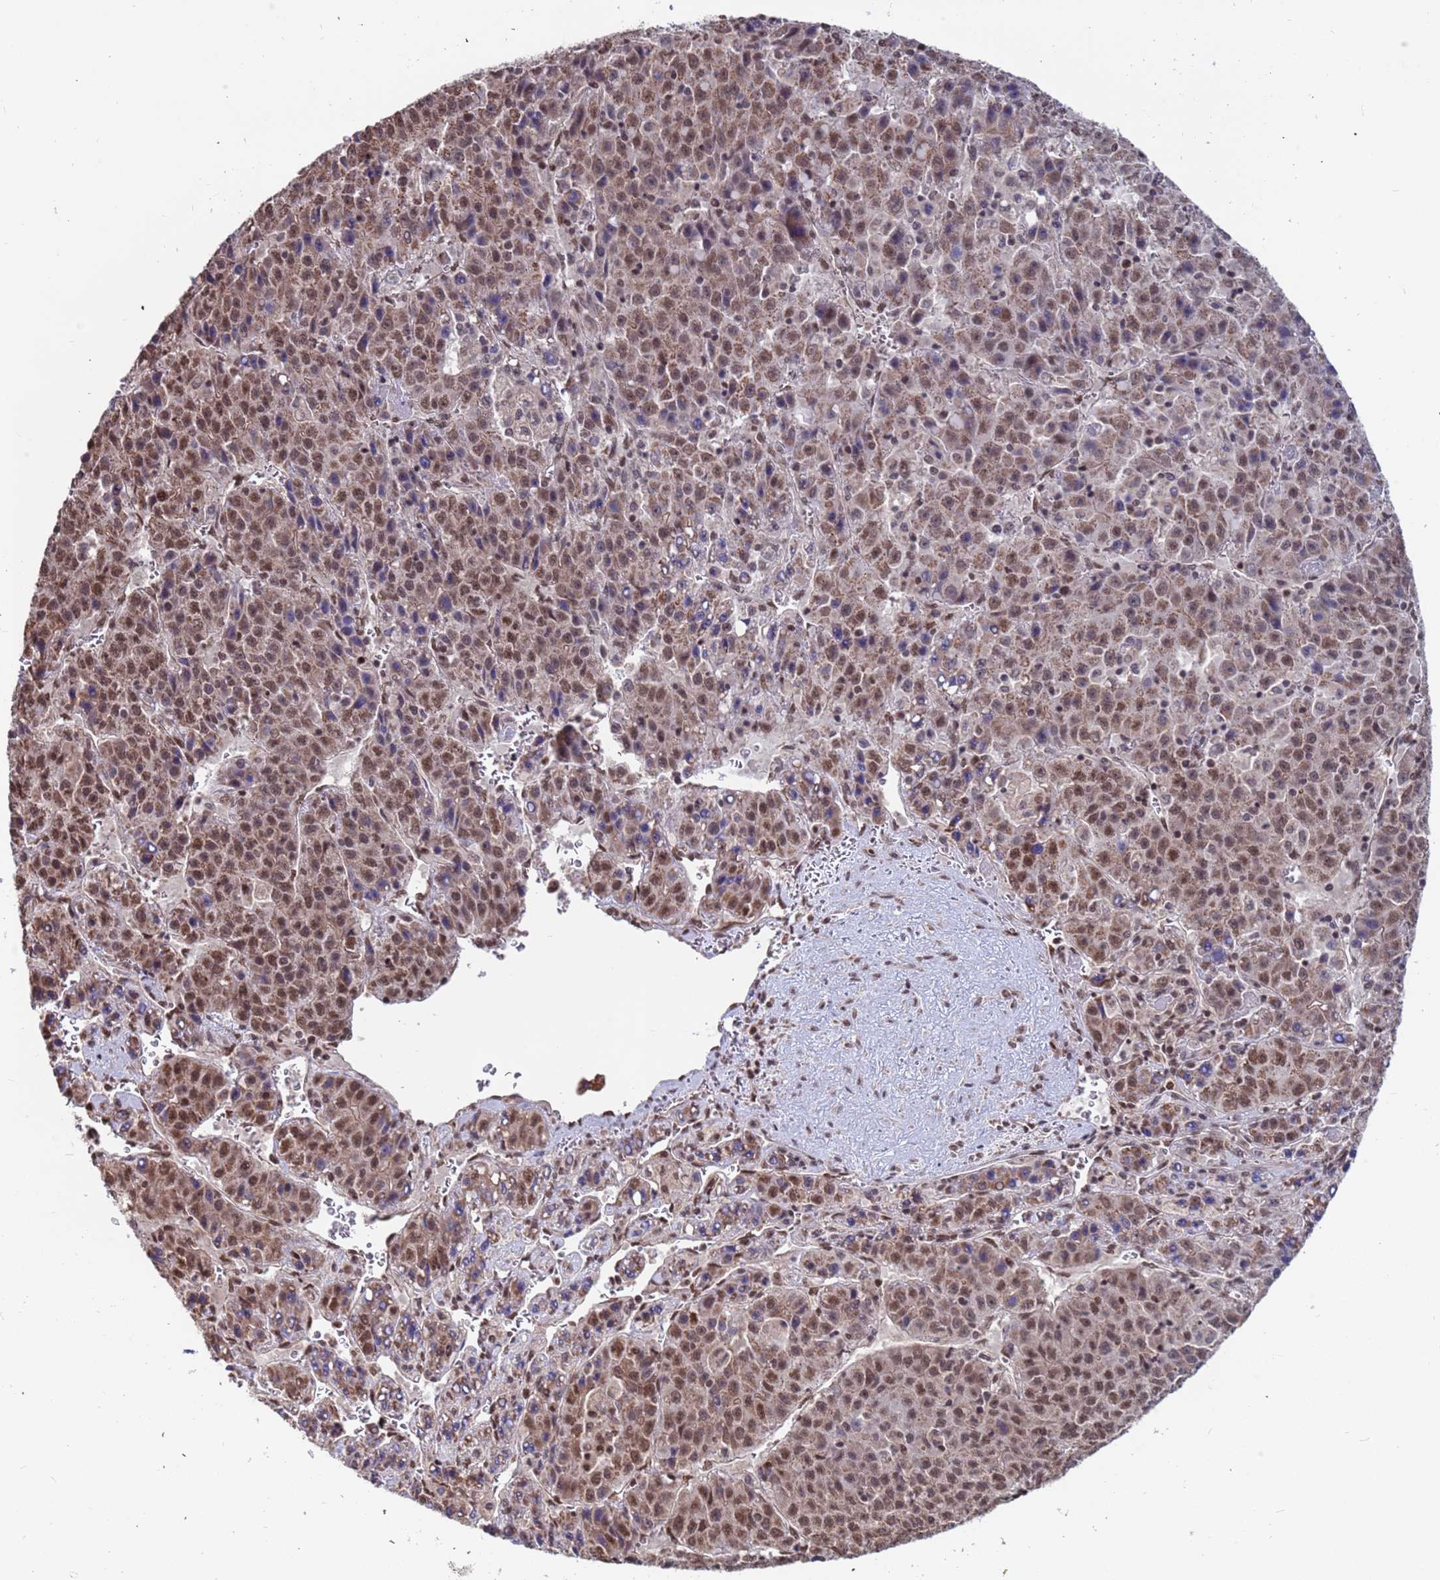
{"staining": {"intensity": "moderate", "quantity": ">75%", "location": "nuclear"}, "tissue": "liver cancer", "cell_type": "Tumor cells", "image_type": "cancer", "snomed": [{"axis": "morphology", "description": "Carcinoma, Hepatocellular, NOS"}, {"axis": "topography", "description": "Liver"}], "caption": "Brown immunohistochemical staining in liver cancer (hepatocellular carcinoma) exhibits moderate nuclear expression in approximately >75% of tumor cells. (Brightfield microscopy of DAB IHC at high magnification).", "gene": "DENND2B", "patient": {"sex": "female", "age": 53}}